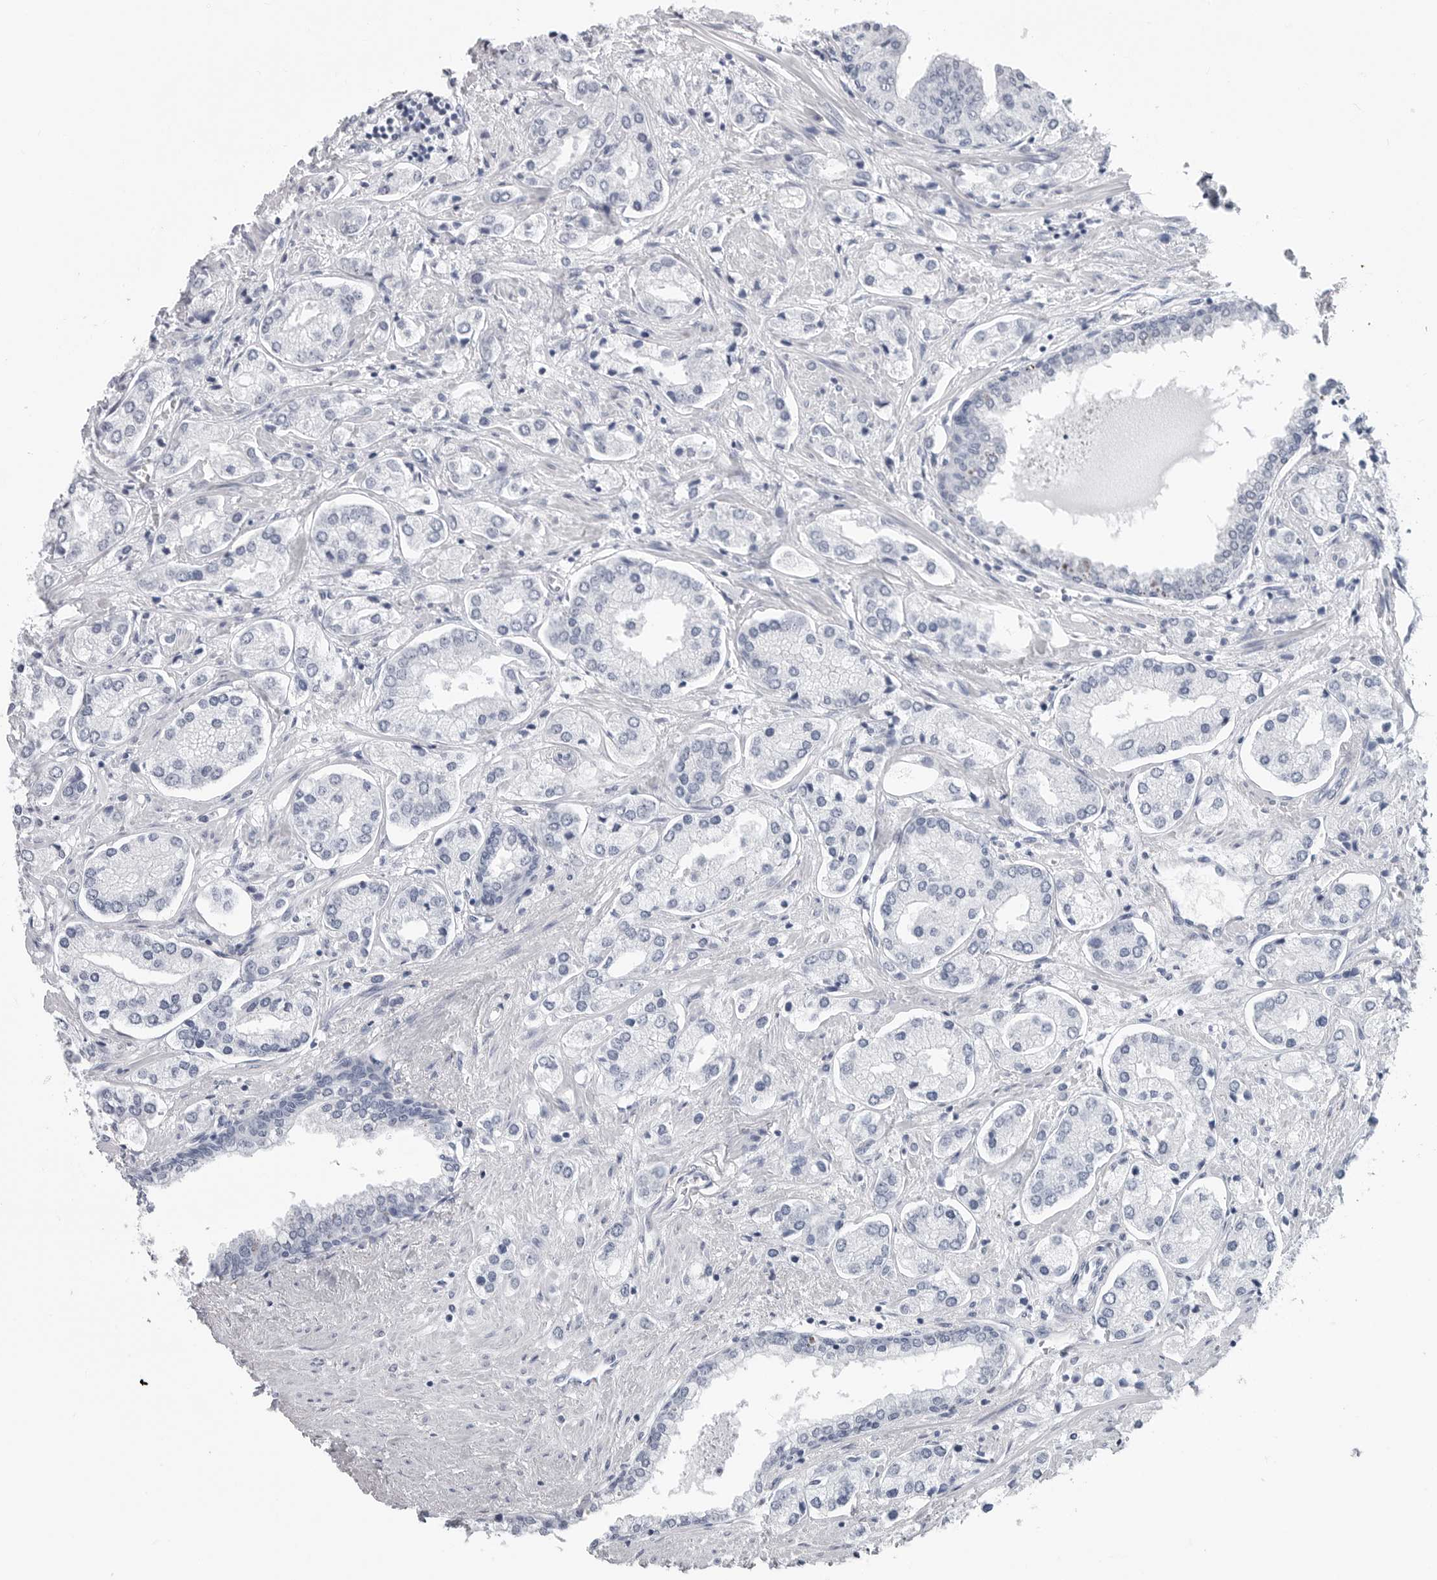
{"staining": {"intensity": "negative", "quantity": "none", "location": "none"}, "tissue": "prostate cancer", "cell_type": "Tumor cells", "image_type": "cancer", "snomed": [{"axis": "morphology", "description": "Adenocarcinoma, High grade"}, {"axis": "topography", "description": "Prostate"}], "caption": "This is an IHC photomicrograph of human prostate cancer (high-grade adenocarcinoma). There is no expression in tumor cells.", "gene": "CSH1", "patient": {"sex": "male", "age": 66}}